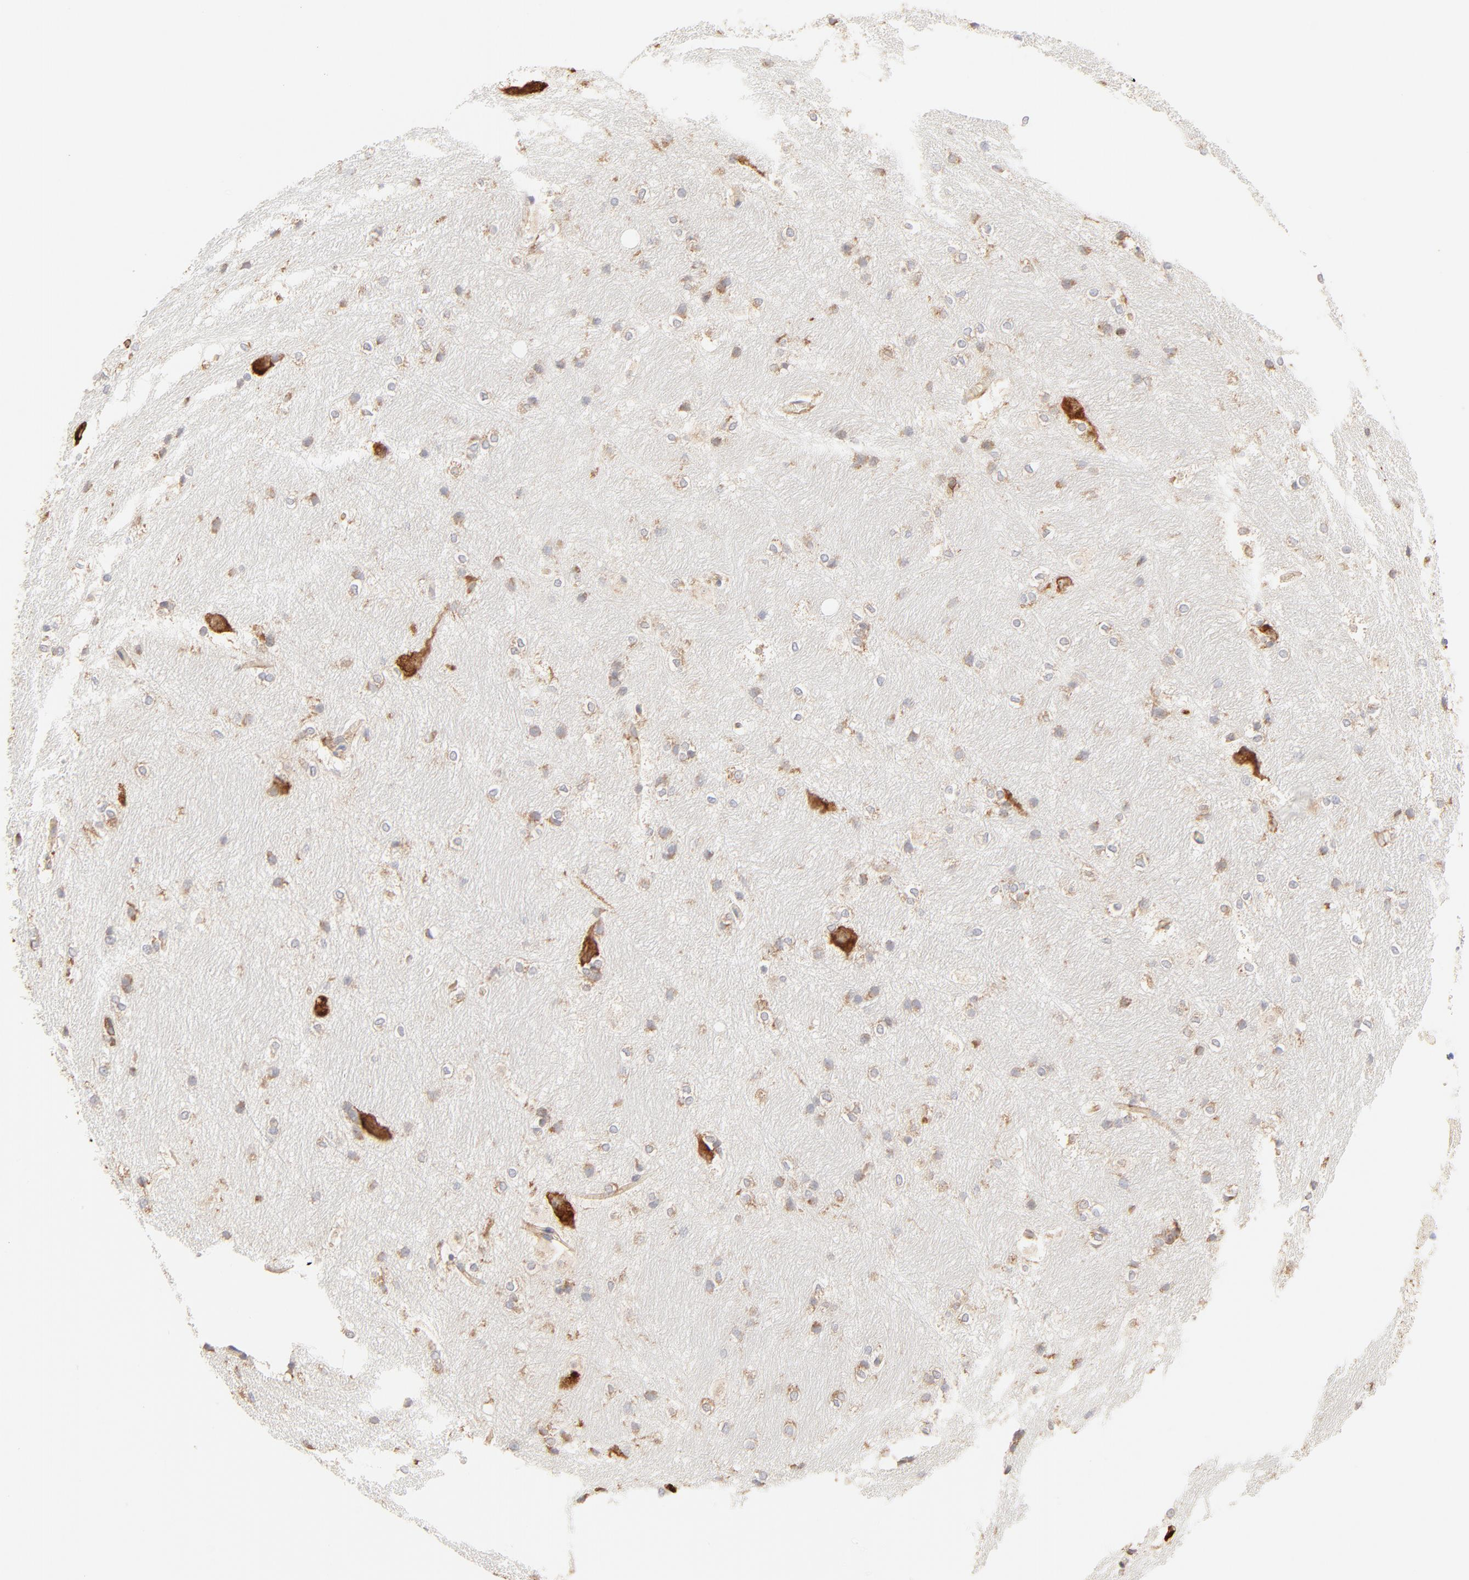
{"staining": {"intensity": "weak", "quantity": "25%-75%", "location": "cytoplasmic/membranous"}, "tissue": "hippocampus", "cell_type": "Glial cells", "image_type": "normal", "snomed": [{"axis": "morphology", "description": "Normal tissue, NOS"}, {"axis": "topography", "description": "Hippocampus"}], "caption": "IHC photomicrograph of normal human hippocampus stained for a protein (brown), which demonstrates low levels of weak cytoplasmic/membranous staining in about 25%-75% of glial cells.", "gene": "RPS20", "patient": {"sex": "female", "age": 19}}